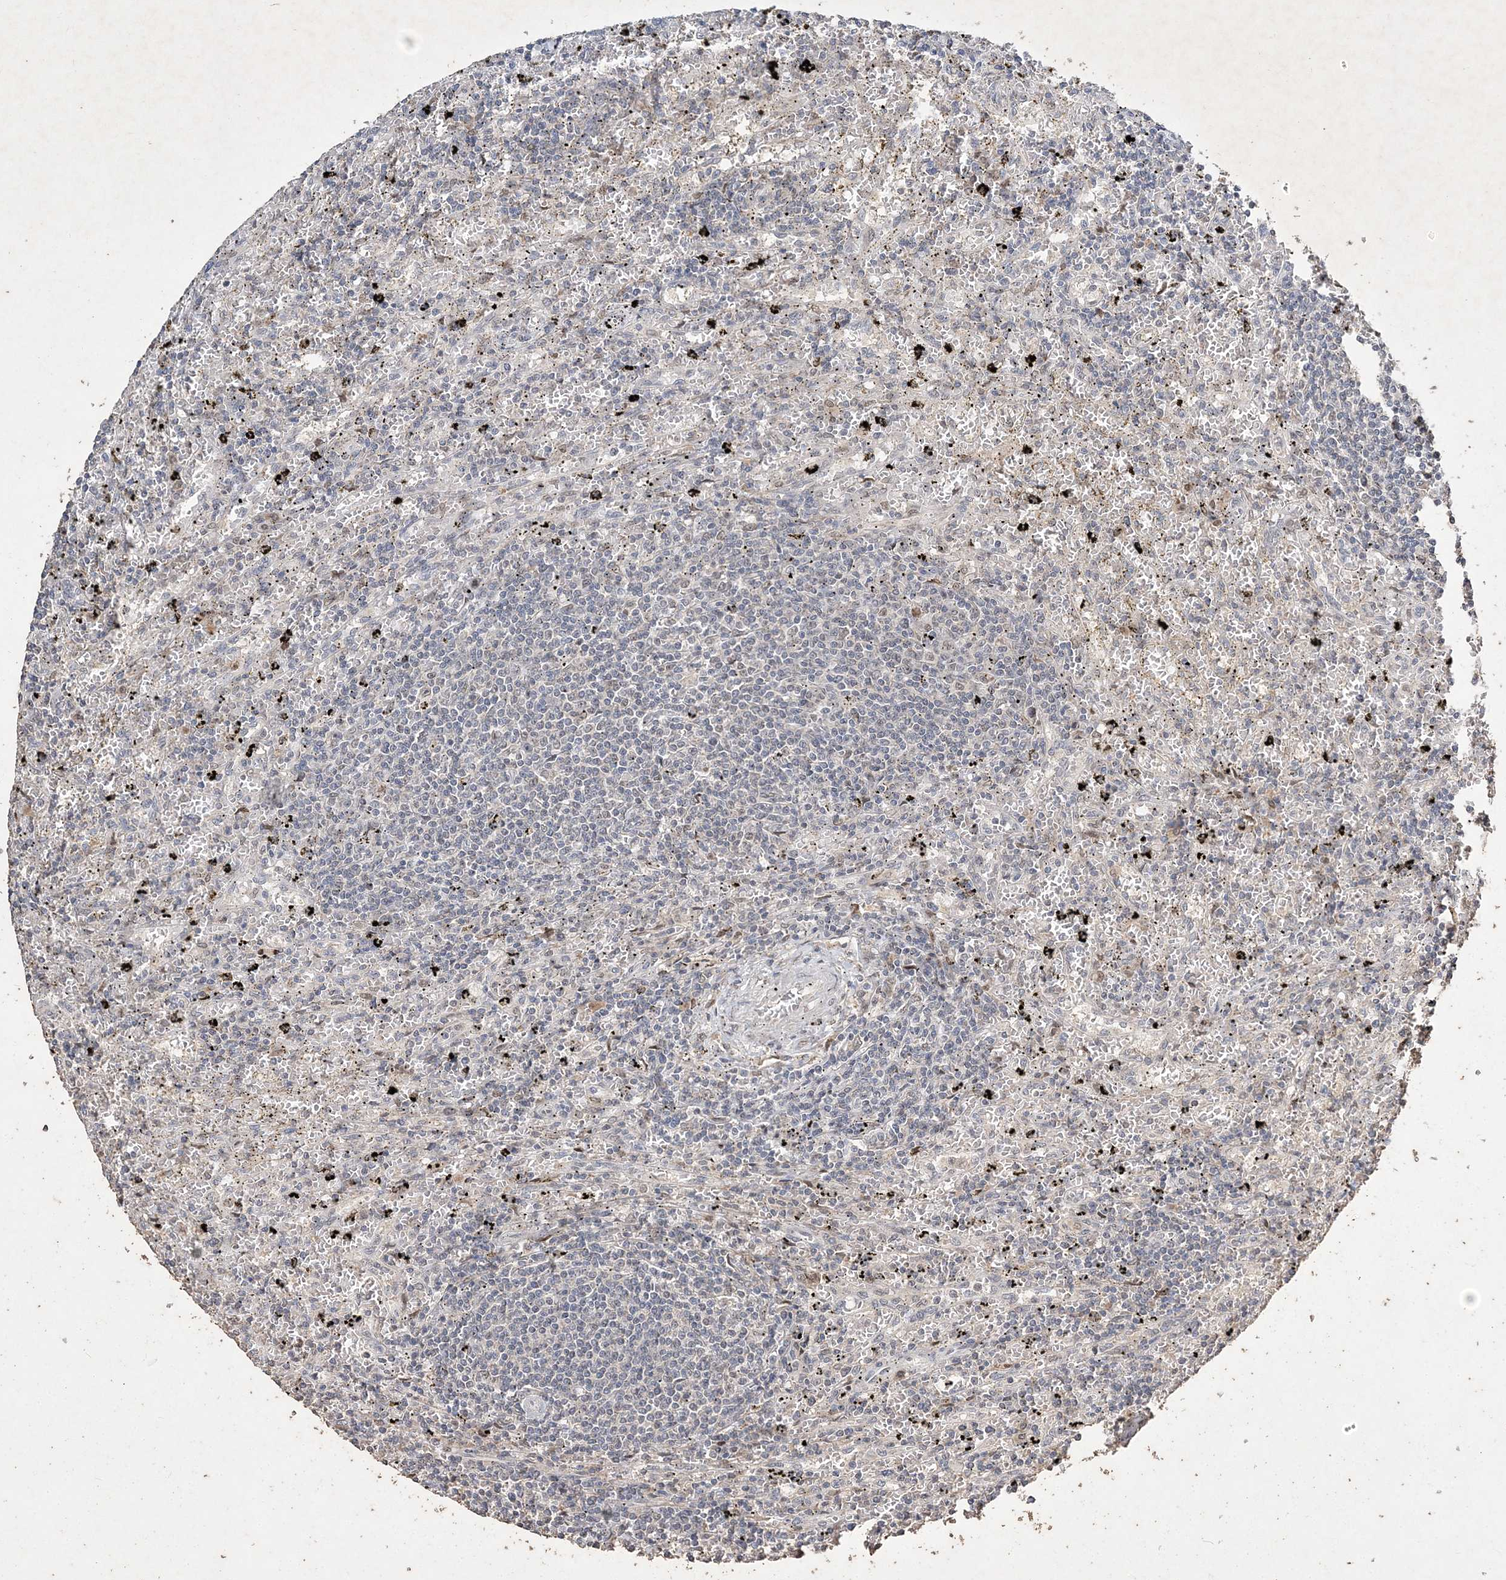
{"staining": {"intensity": "negative", "quantity": "none", "location": "none"}, "tissue": "lymphoma", "cell_type": "Tumor cells", "image_type": "cancer", "snomed": [{"axis": "morphology", "description": "Malignant lymphoma, non-Hodgkin's type, Low grade"}, {"axis": "topography", "description": "Spleen"}], "caption": "Tumor cells are negative for brown protein staining in lymphoma.", "gene": "C3orf38", "patient": {"sex": "male", "age": 76}}